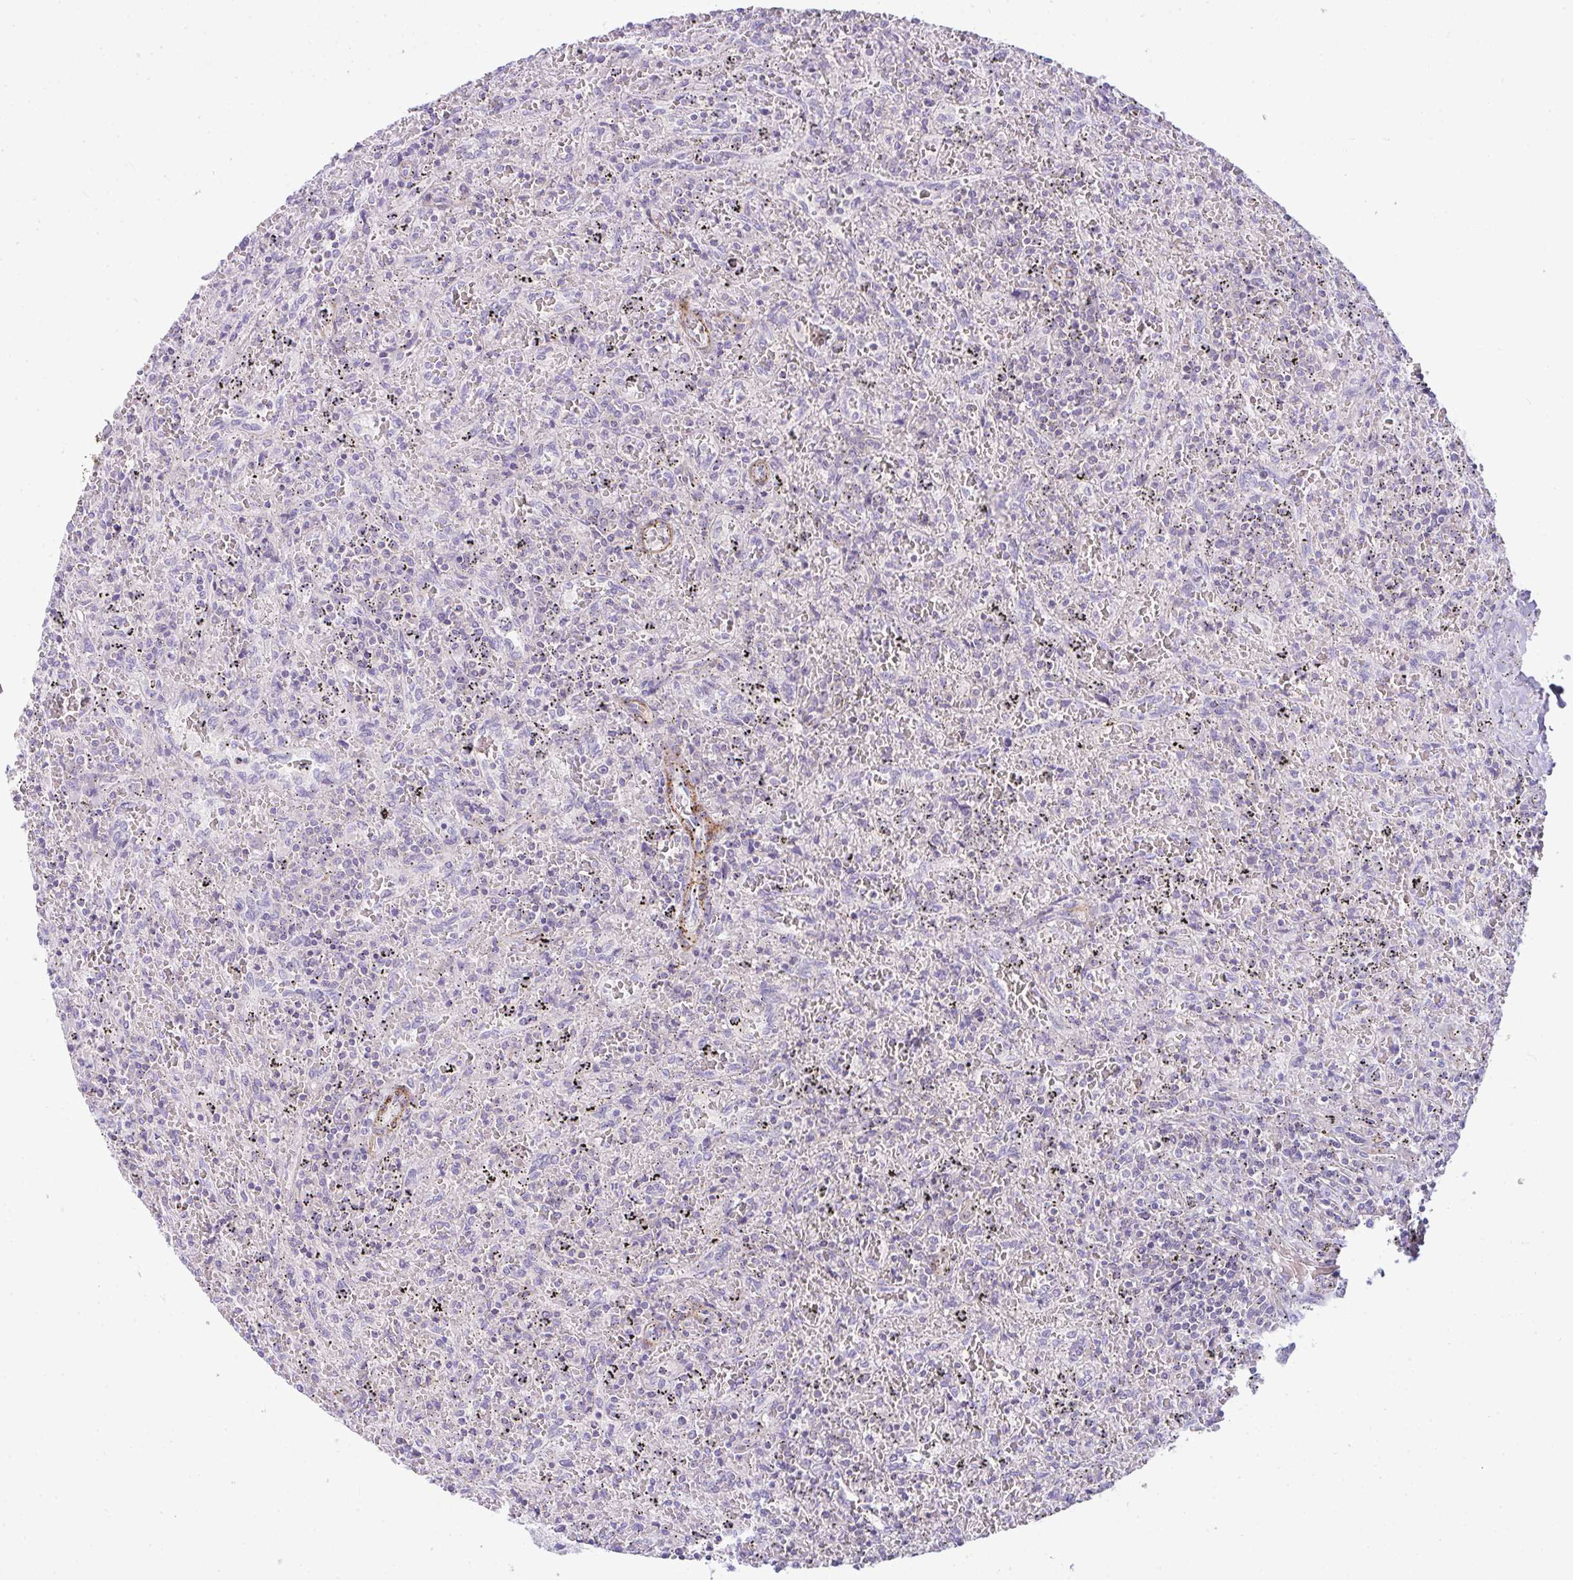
{"staining": {"intensity": "negative", "quantity": "none", "location": "none"}, "tissue": "lymphoma", "cell_type": "Tumor cells", "image_type": "cancer", "snomed": [{"axis": "morphology", "description": "Malignant lymphoma, non-Hodgkin's type, Low grade"}, {"axis": "topography", "description": "Spleen"}], "caption": "Tumor cells show no significant protein expression in lymphoma.", "gene": "CDRT15", "patient": {"sex": "female", "age": 64}}